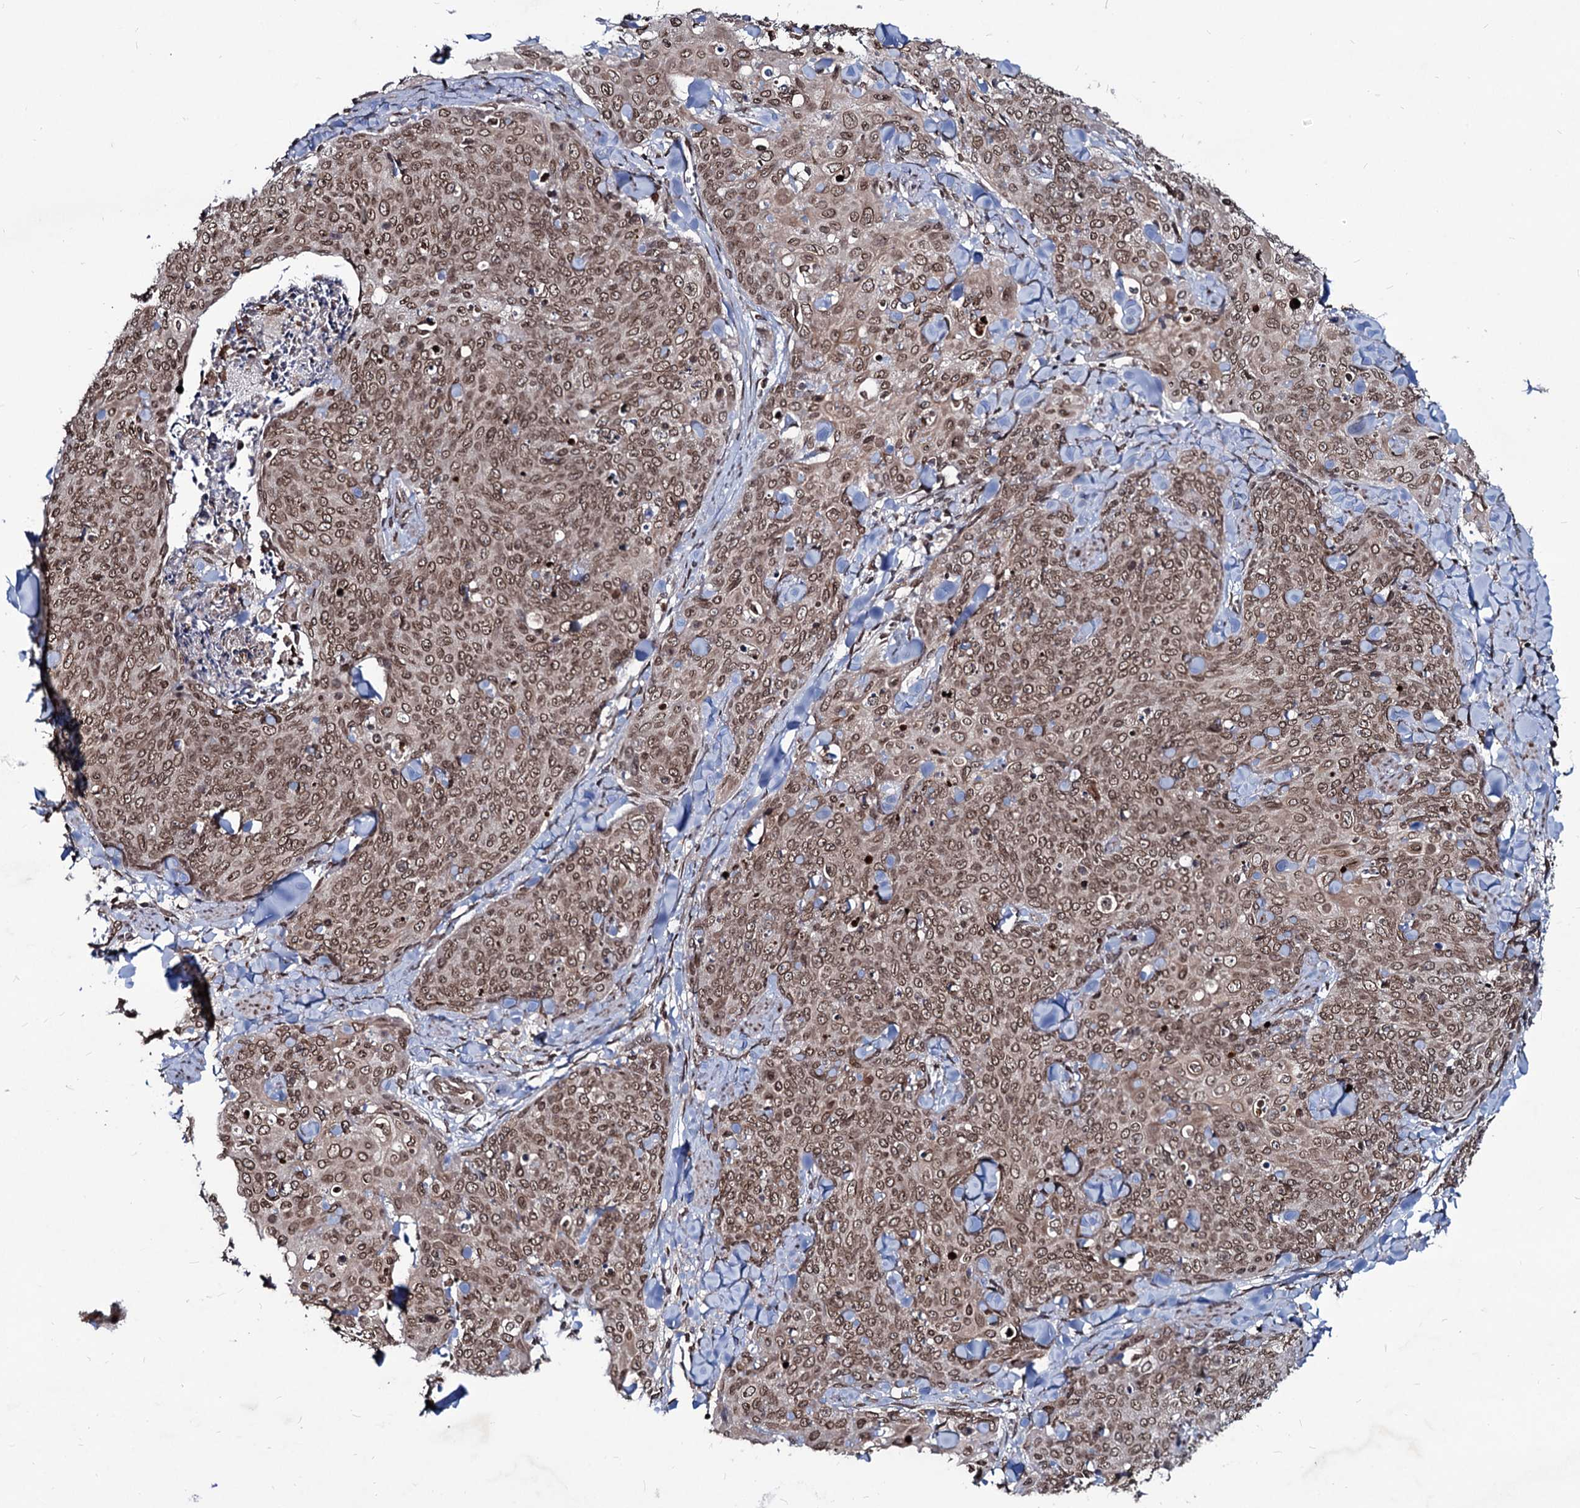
{"staining": {"intensity": "moderate", "quantity": ">75%", "location": "cytoplasmic/membranous,nuclear"}, "tissue": "skin cancer", "cell_type": "Tumor cells", "image_type": "cancer", "snomed": [{"axis": "morphology", "description": "Squamous cell carcinoma, NOS"}, {"axis": "topography", "description": "Skin"}, {"axis": "topography", "description": "Vulva"}], "caption": "Immunohistochemical staining of skin squamous cell carcinoma demonstrates moderate cytoplasmic/membranous and nuclear protein staining in about >75% of tumor cells.", "gene": "RNF6", "patient": {"sex": "female", "age": 85}}